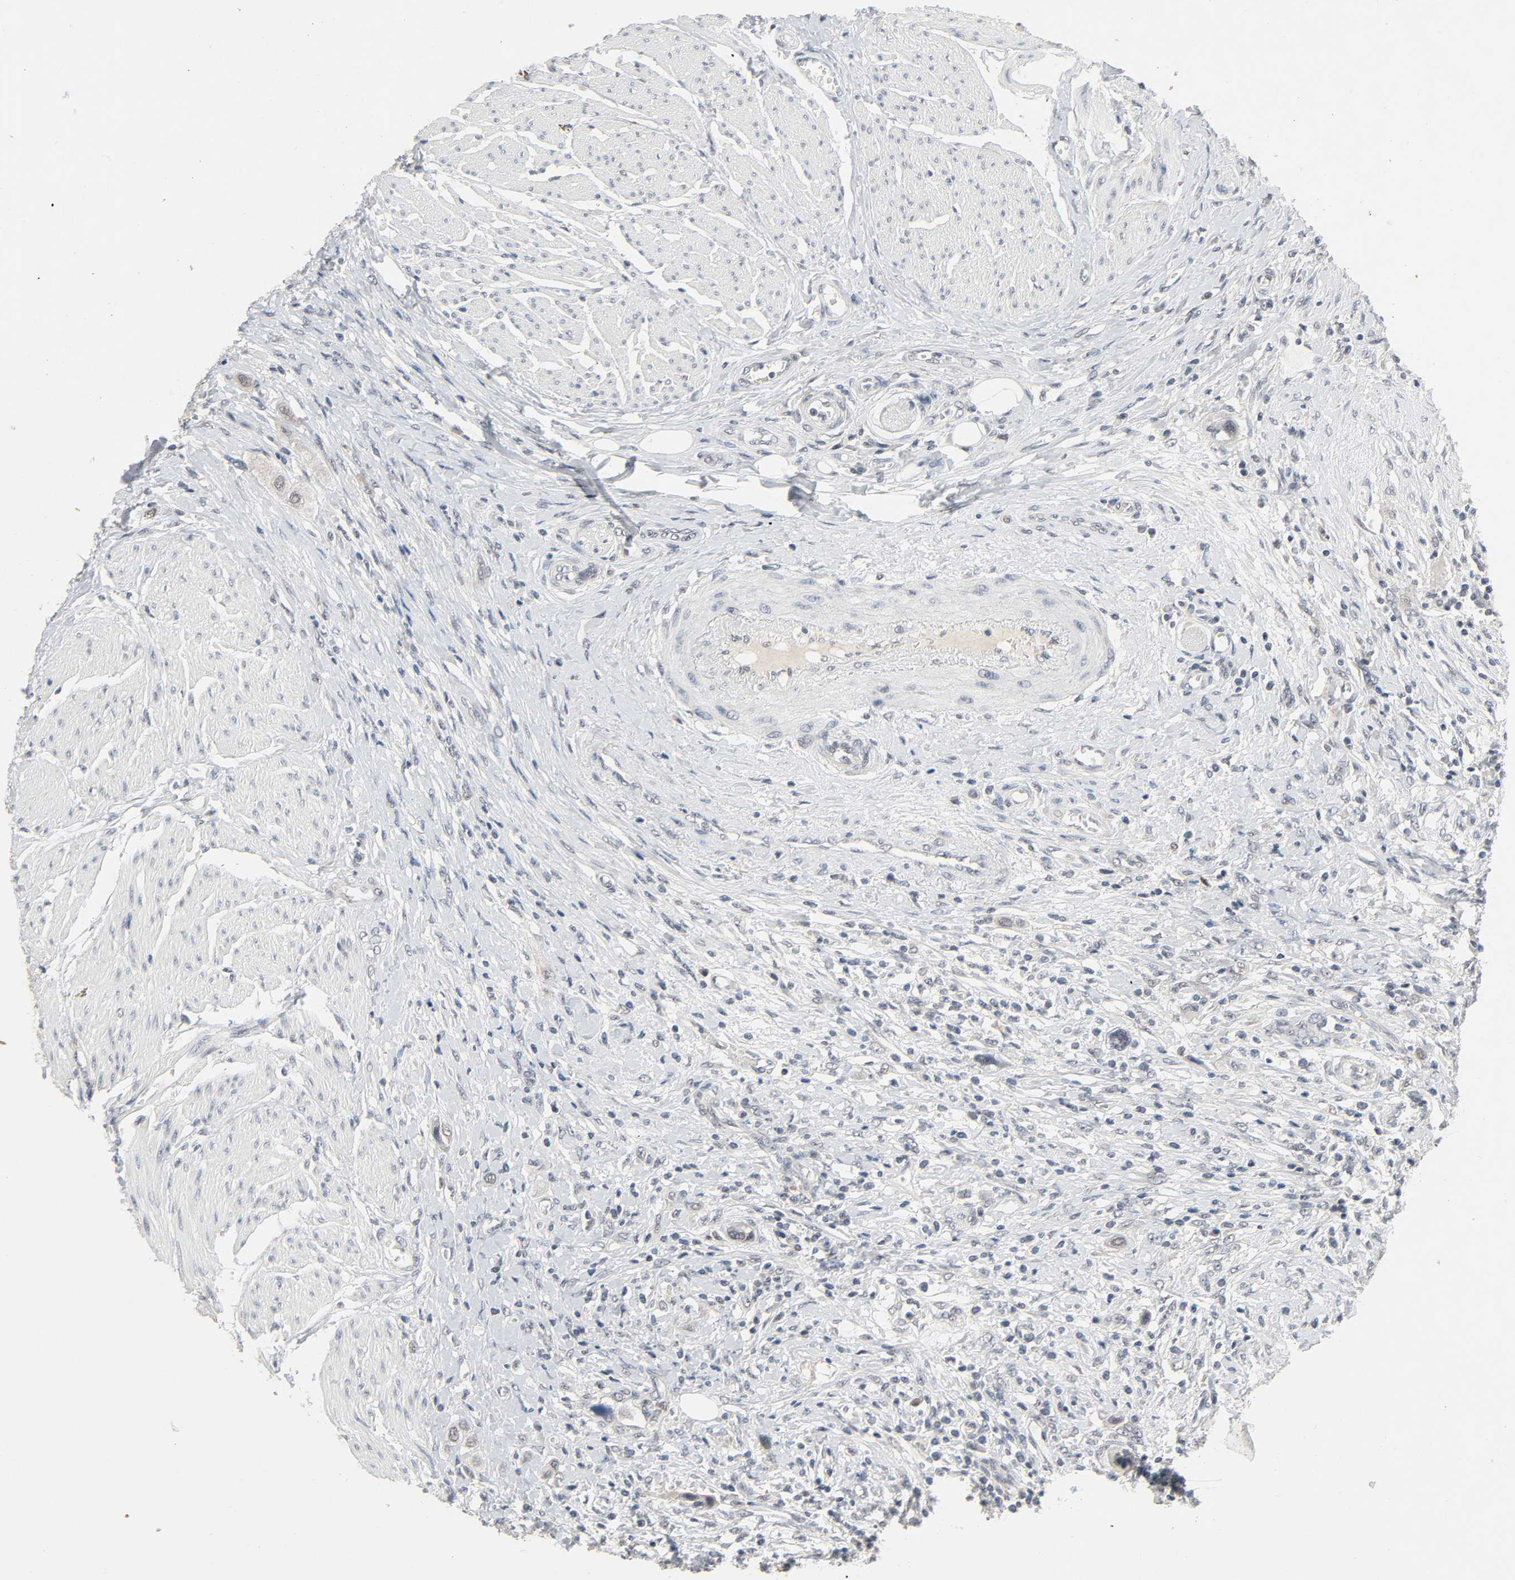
{"staining": {"intensity": "weak", "quantity": "25%-75%", "location": "cytoplasmic/membranous,nuclear"}, "tissue": "urothelial cancer", "cell_type": "Tumor cells", "image_type": "cancer", "snomed": [{"axis": "morphology", "description": "Urothelial carcinoma, High grade"}, {"axis": "topography", "description": "Urinary bladder"}], "caption": "Tumor cells demonstrate low levels of weak cytoplasmic/membranous and nuclear expression in approximately 25%-75% of cells in human urothelial carcinoma (high-grade).", "gene": "MAPKAPK5", "patient": {"sex": "male", "age": 50}}